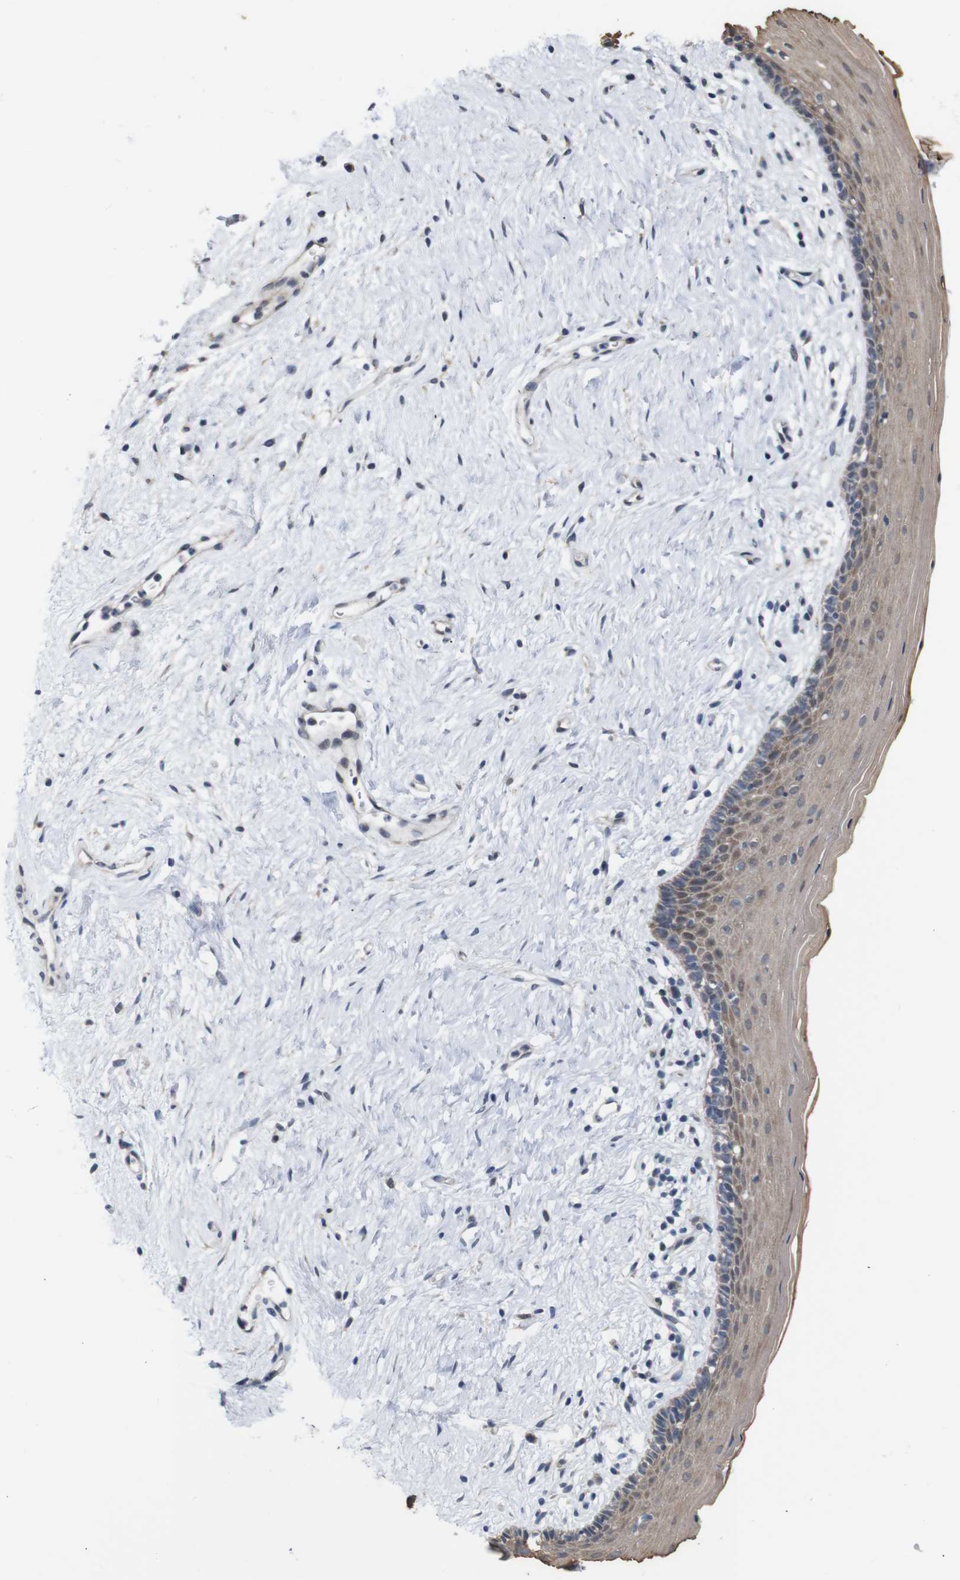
{"staining": {"intensity": "weak", "quantity": "25%-75%", "location": "cytoplasmic/membranous"}, "tissue": "vagina", "cell_type": "Squamous epithelial cells", "image_type": "normal", "snomed": [{"axis": "morphology", "description": "Normal tissue, NOS"}, {"axis": "topography", "description": "Vagina"}], "caption": "Protein analysis of benign vagina shows weak cytoplasmic/membranous expression in approximately 25%-75% of squamous epithelial cells.", "gene": "ATP7B", "patient": {"sex": "female", "age": 44}}